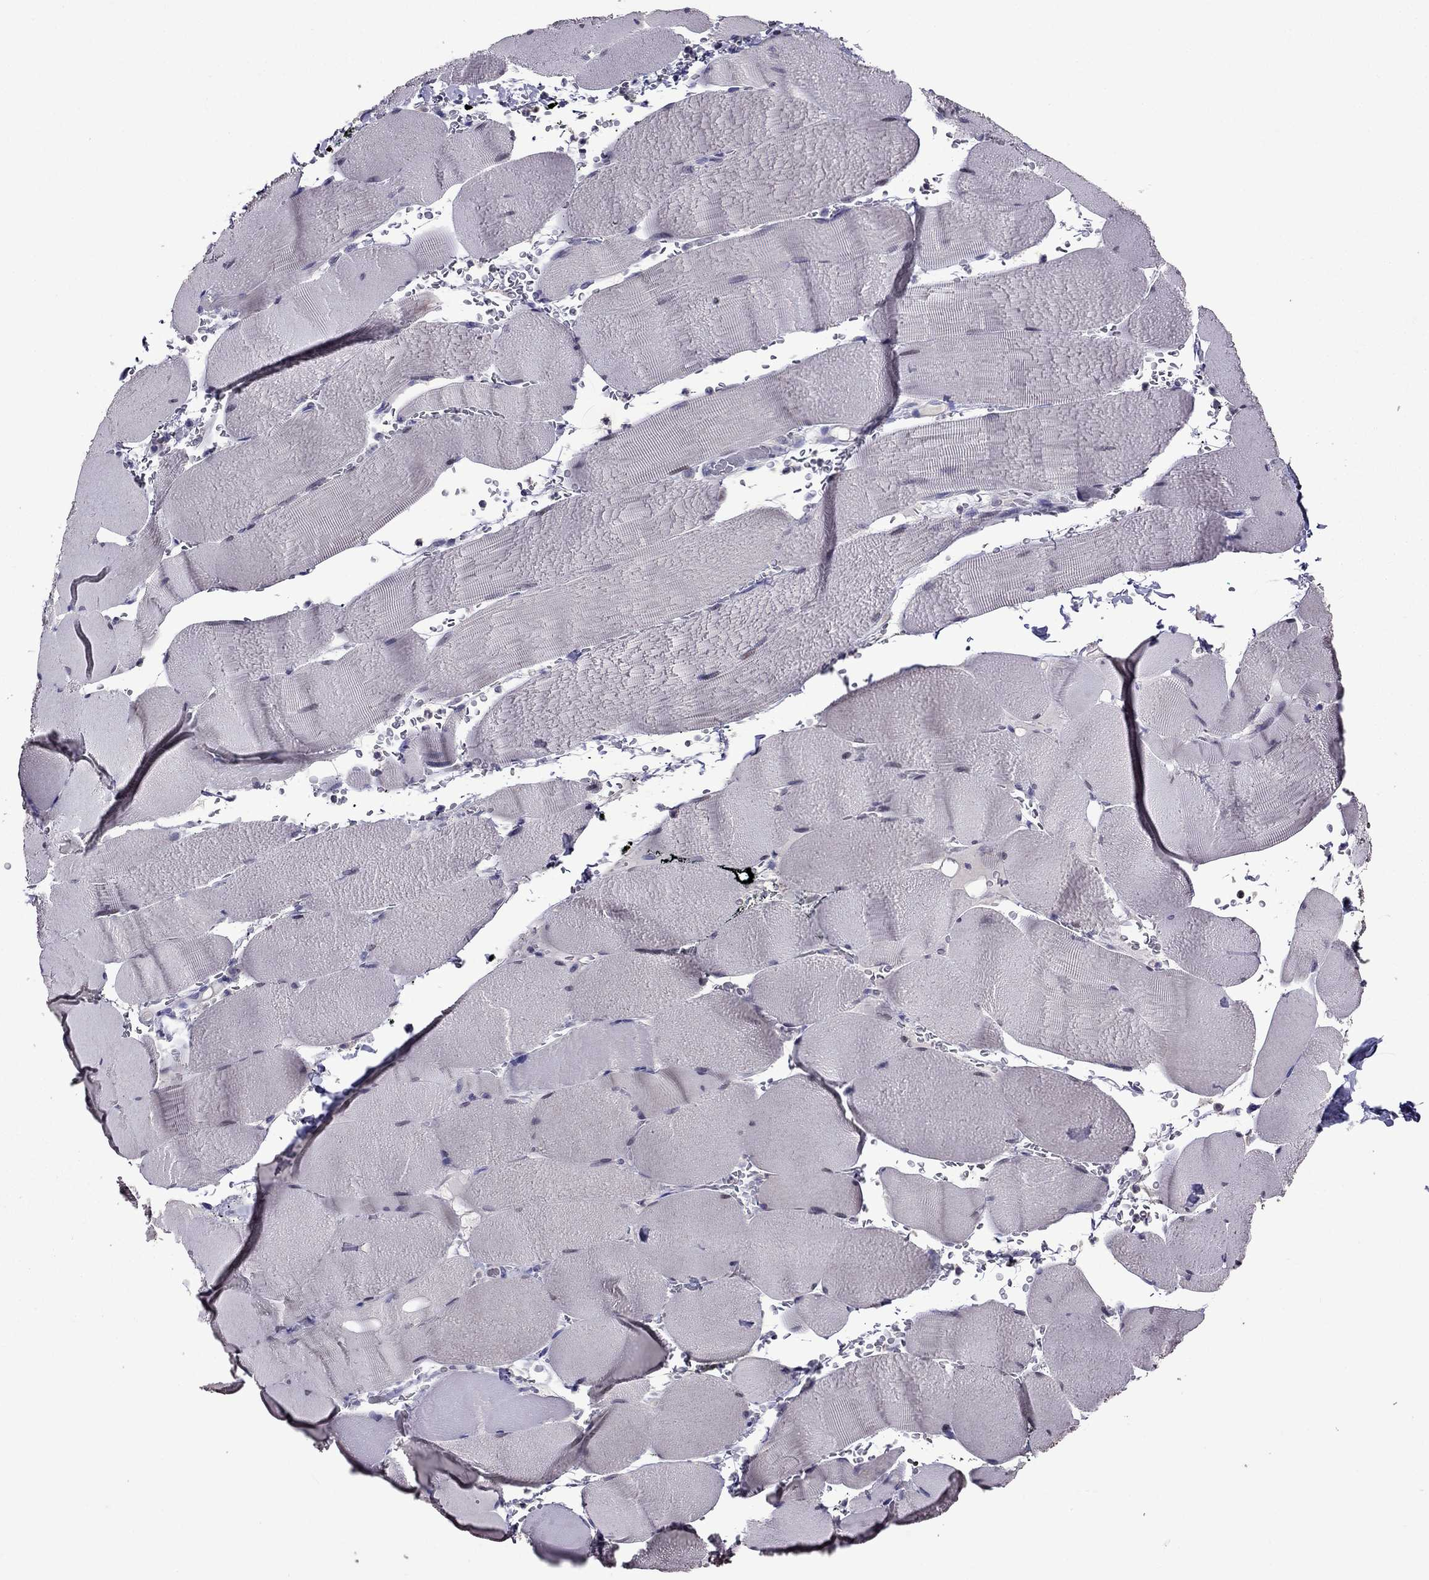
{"staining": {"intensity": "negative", "quantity": "none", "location": "none"}, "tissue": "skeletal muscle", "cell_type": "Myocytes", "image_type": "normal", "snomed": [{"axis": "morphology", "description": "Normal tissue, NOS"}, {"axis": "topography", "description": "Skeletal muscle"}], "caption": "An immunohistochemistry photomicrograph of unremarkable skeletal muscle is shown. There is no staining in myocytes of skeletal muscle.", "gene": "NKX3", "patient": {"sex": "male", "age": 56}}